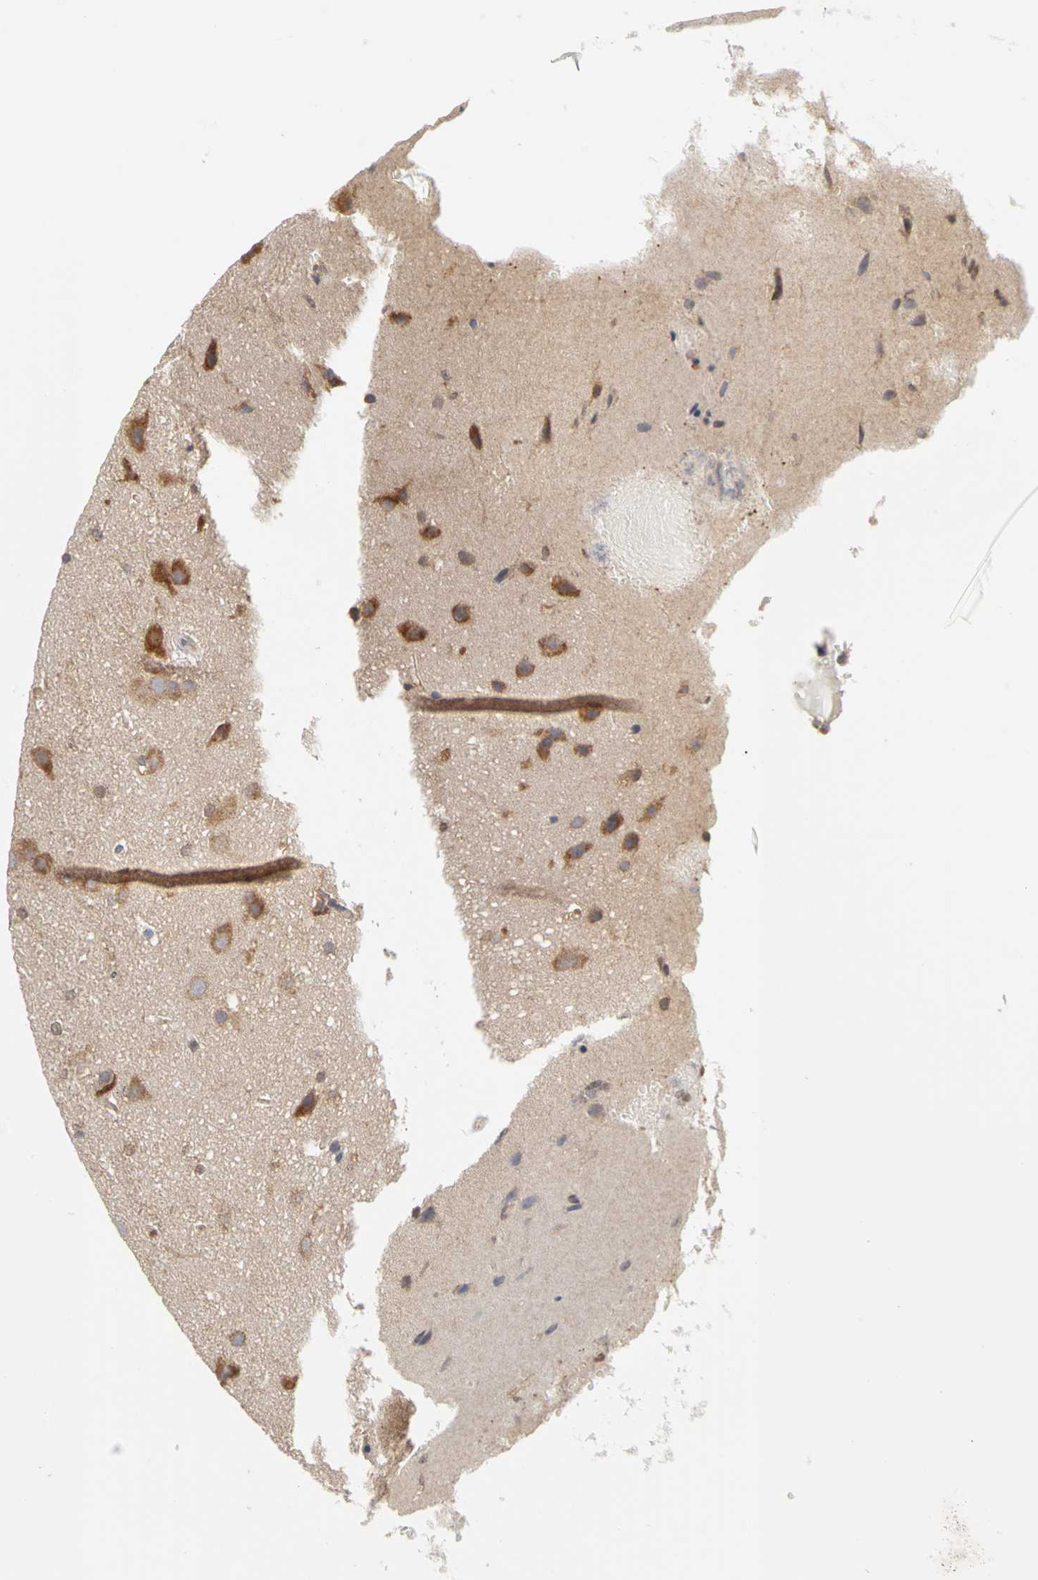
{"staining": {"intensity": "moderate", "quantity": ">75%", "location": "cytoplasmic/membranous"}, "tissue": "glioma", "cell_type": "Tumor cells", "image_type": "cancer", "snomed": [{"axis": "morphology", "description": "Glioma, malignant, Low grade"}, {"axis": "topography", "description": "Cerebral cortex"}], "caption": "Approximately >75% of tumor cells in malignant glioma (low-grade) demonstrate moderate cytoplasmic/membranous protein staining as visualized by brown immunohistochemical staining.", "gene": "IRAK1", "patient": {"sex": "female", "age": 47}}